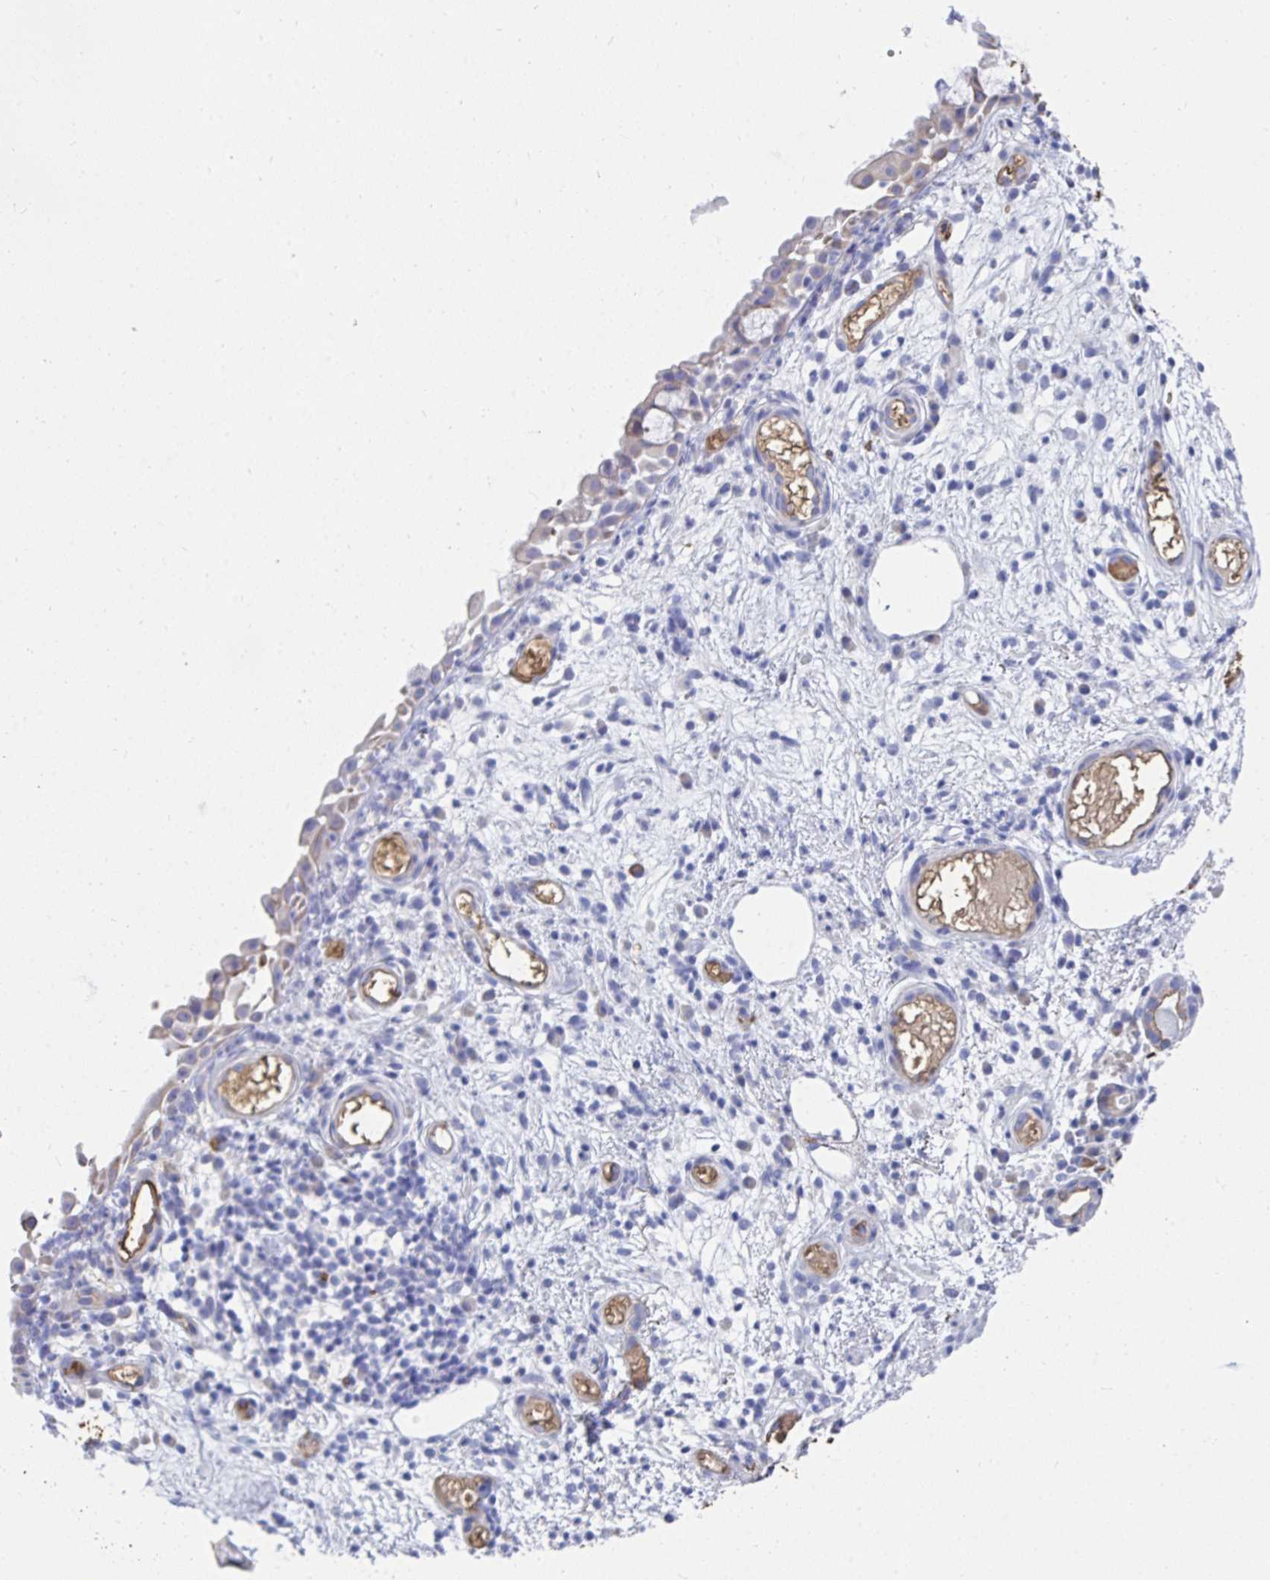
{"staining": {"intensity": "weak", "quantity": "<25%", "location": "cytoplasmic/membranous"}, "tissue": "nasopharynx", "cell_type": "Respiratory epithelial cells", "image_type": "normal", "snomed": [{"axis": "morphology", "description": "Normal tissue, NOS"}, {"axis": "morphology", "description": "Inflammation, NOS"}, {"axis": "topography", "description": "Nasopharynx"}], "caption": "Human nasopharynx stained for a protein using IHC exhibits no positivity in respiratory epithelial cells.", "gene": "MROH2B", "patient": {"sex": "male", "age": 54}}